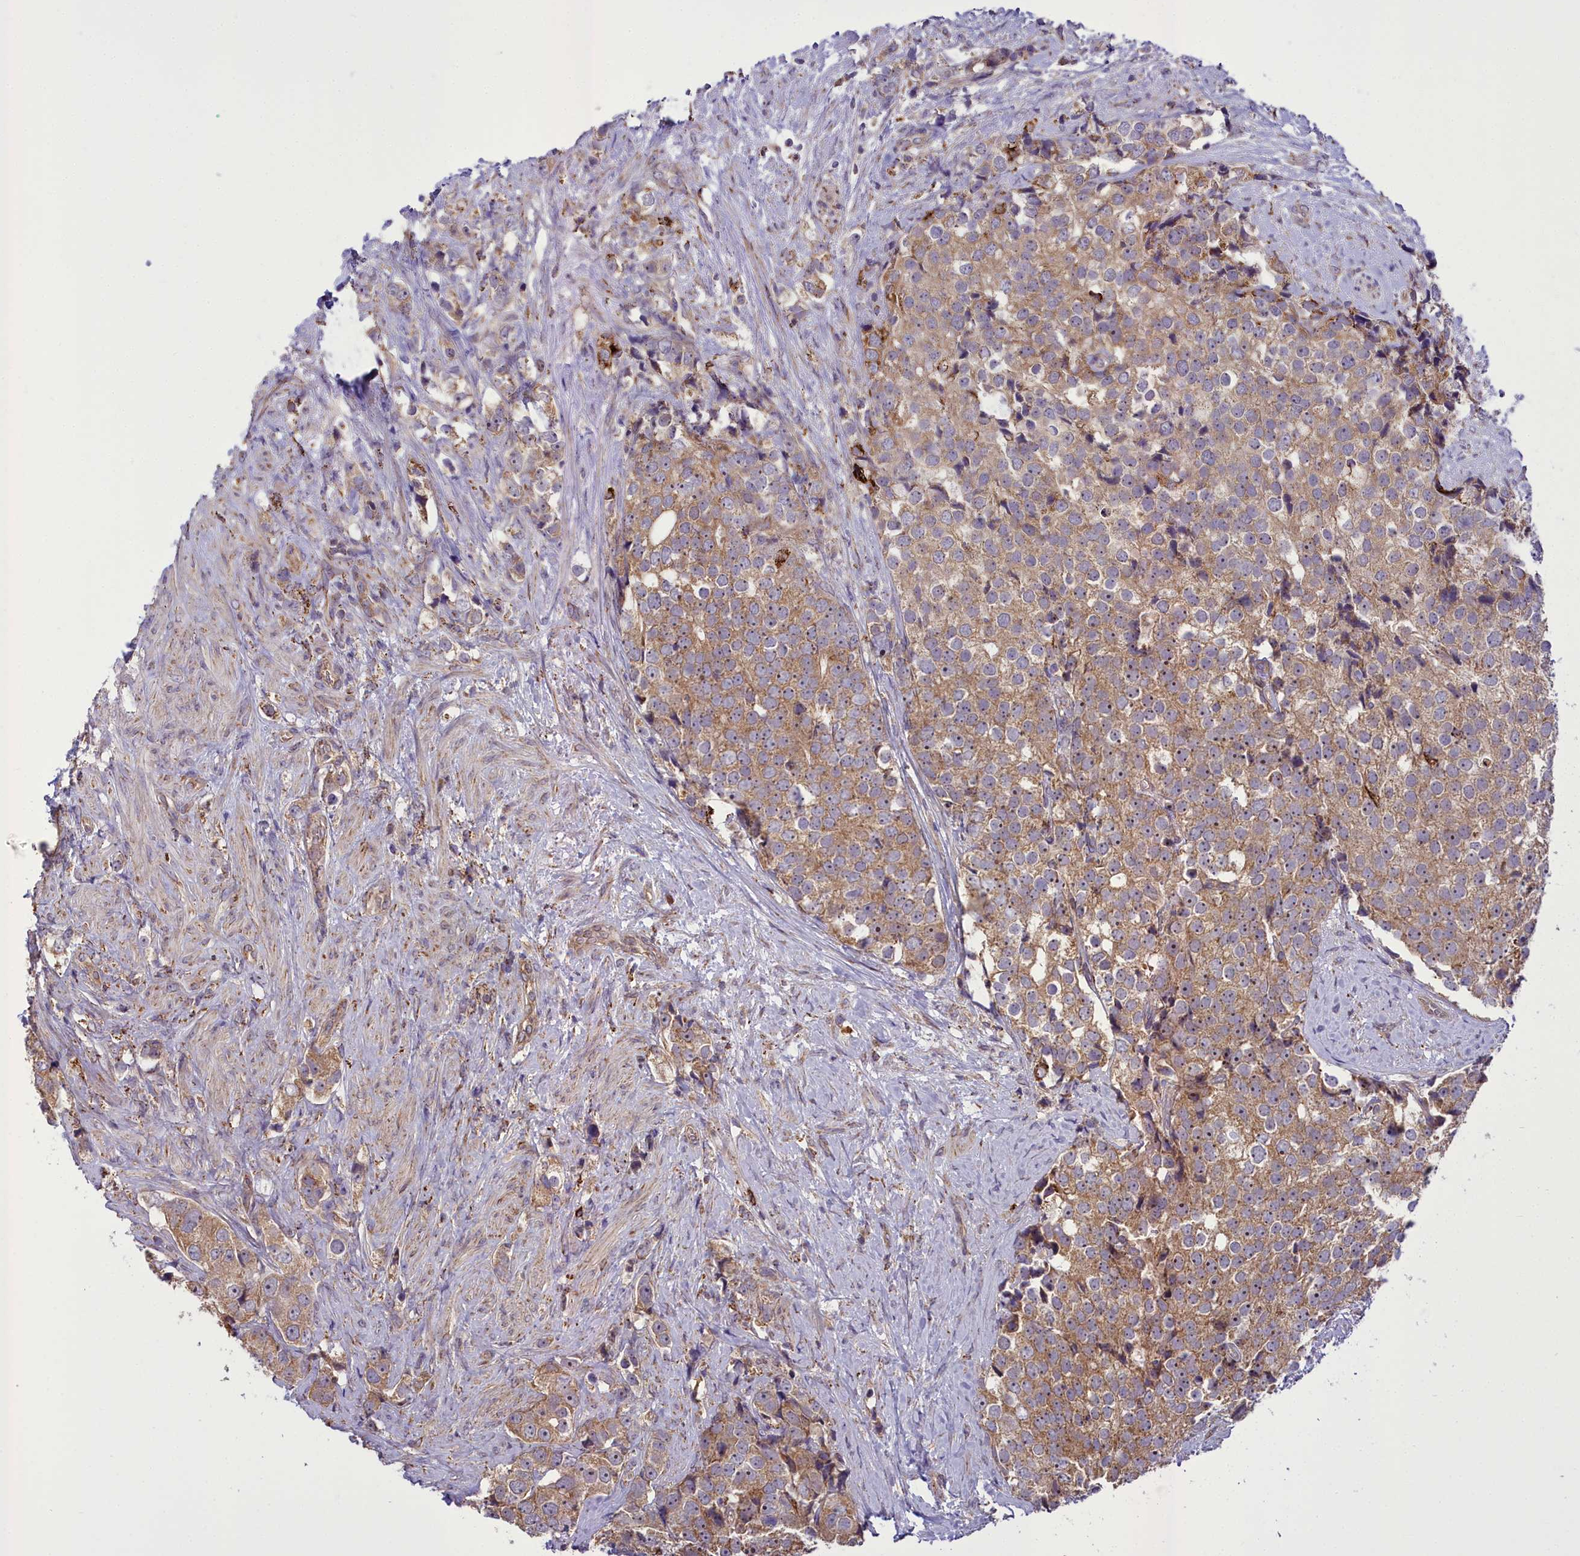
{"staining": {"intensity": "moderate", "quantity": ">75%", "location": "cytoplasmic/membranous"}, "tissue": "prostate cancer", "cell_type": "Tumor cells", "image_type": "cancer", "snomed": [{"axis": "morphology", "description": "Adenocarcinoma, High grade"}, {"axis": "topography", "description": "Prostate"}], "caption": "There is medium levels of moderate cytoplasmic/membranous expression in tumor cells of prostate high-grade adenocarcinoma, as demonstrated by immunohistochemical staining (brown color).", "gene": "TBC1D24", "patient": {"sex": "male", "age": 49}}